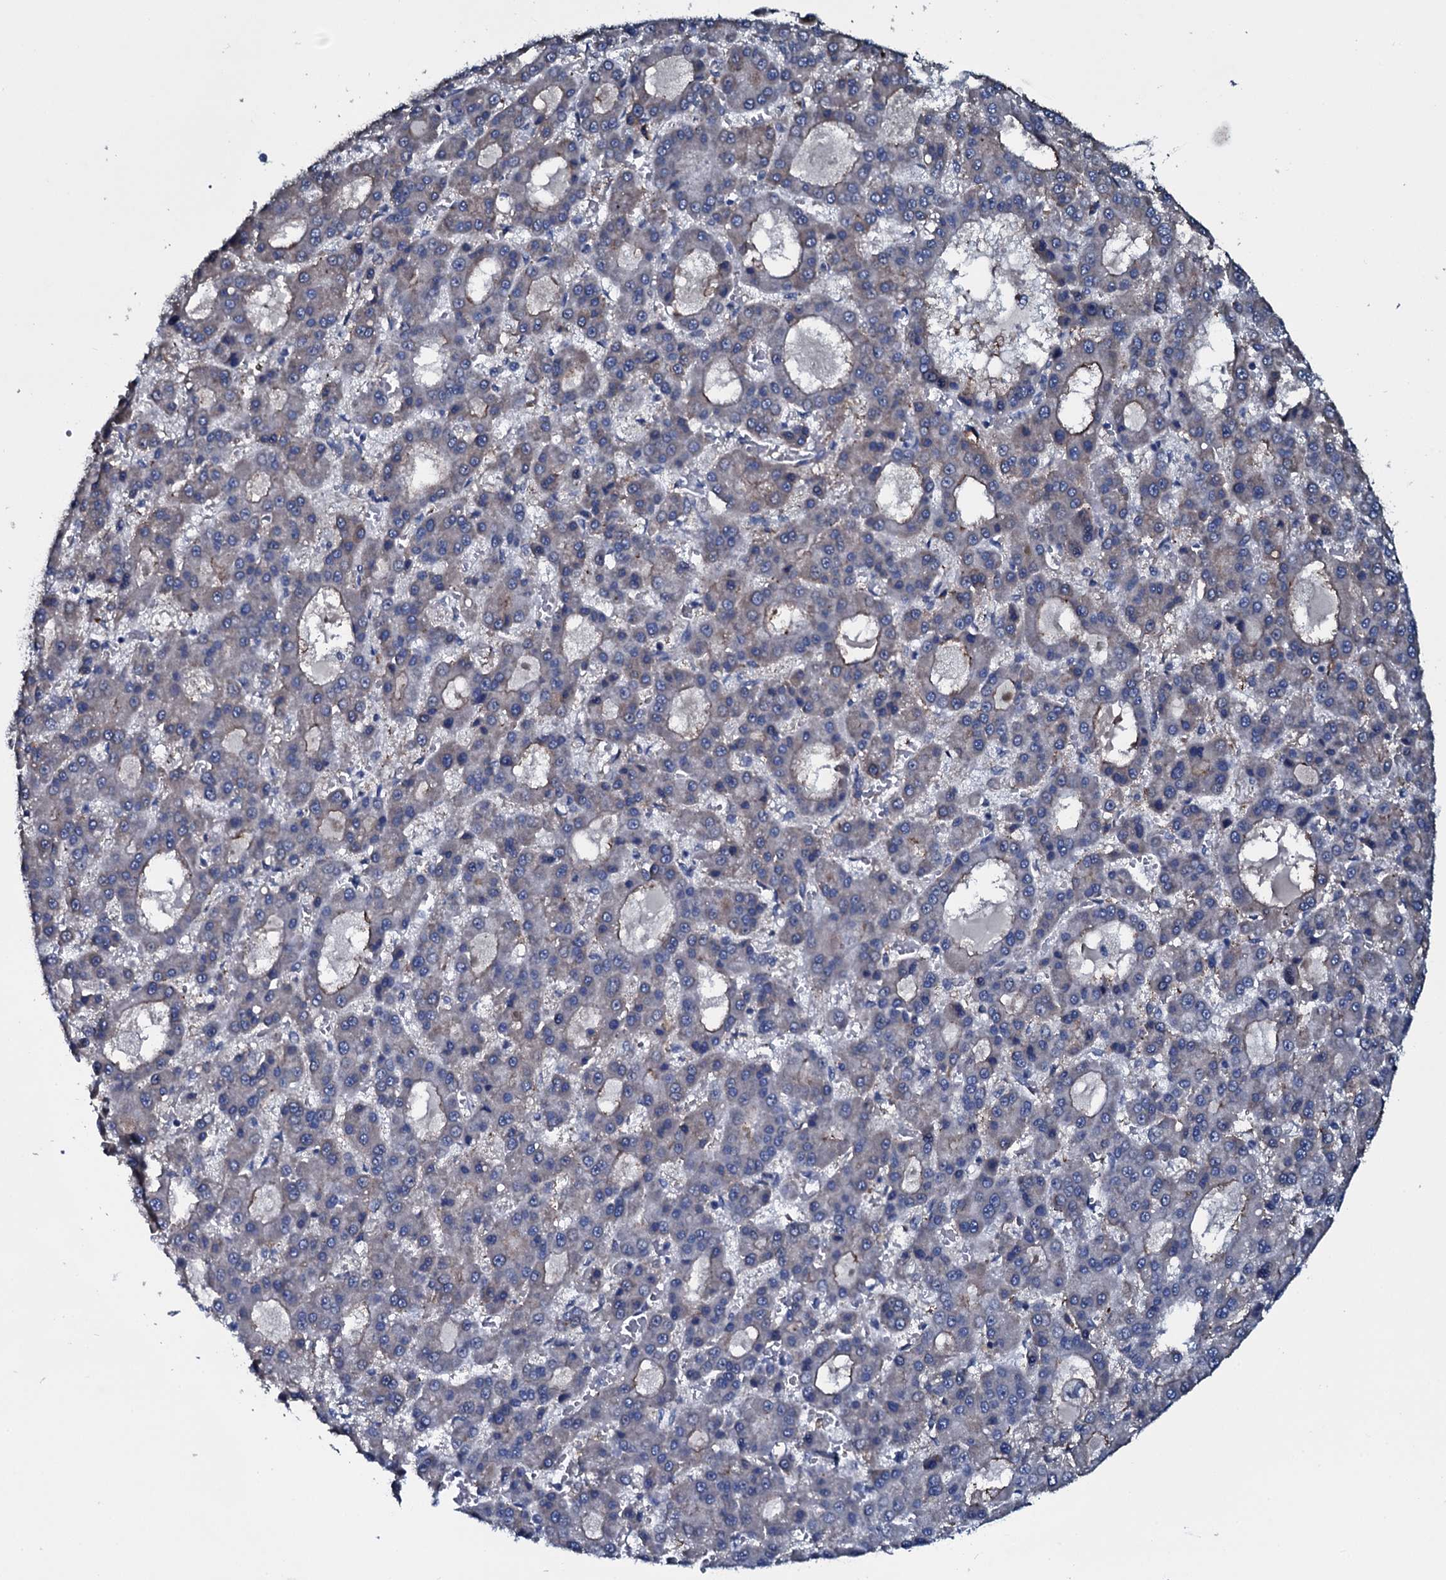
{"staining": {"intensity": "negative", "quantity": "none", "location": "none"}, "tissue": "liver cancer", "cell_type": "Tumor cells", "image_type": "cancer", "snomed": [{"axis": "morphology", "description": "Carcinoma, Hepatocellular, NOS"}, {"axis": "topography", "description": "Liver"}], "caption": "High power microscopy micrograph of an IHC image of liver cancer (hepatocellular carcinoma), revealing no significant positivity in tumor cells. Nuclei are stained in blue.", "gene": "IL12B", "patient": {"sex": "male", "age": 70}}